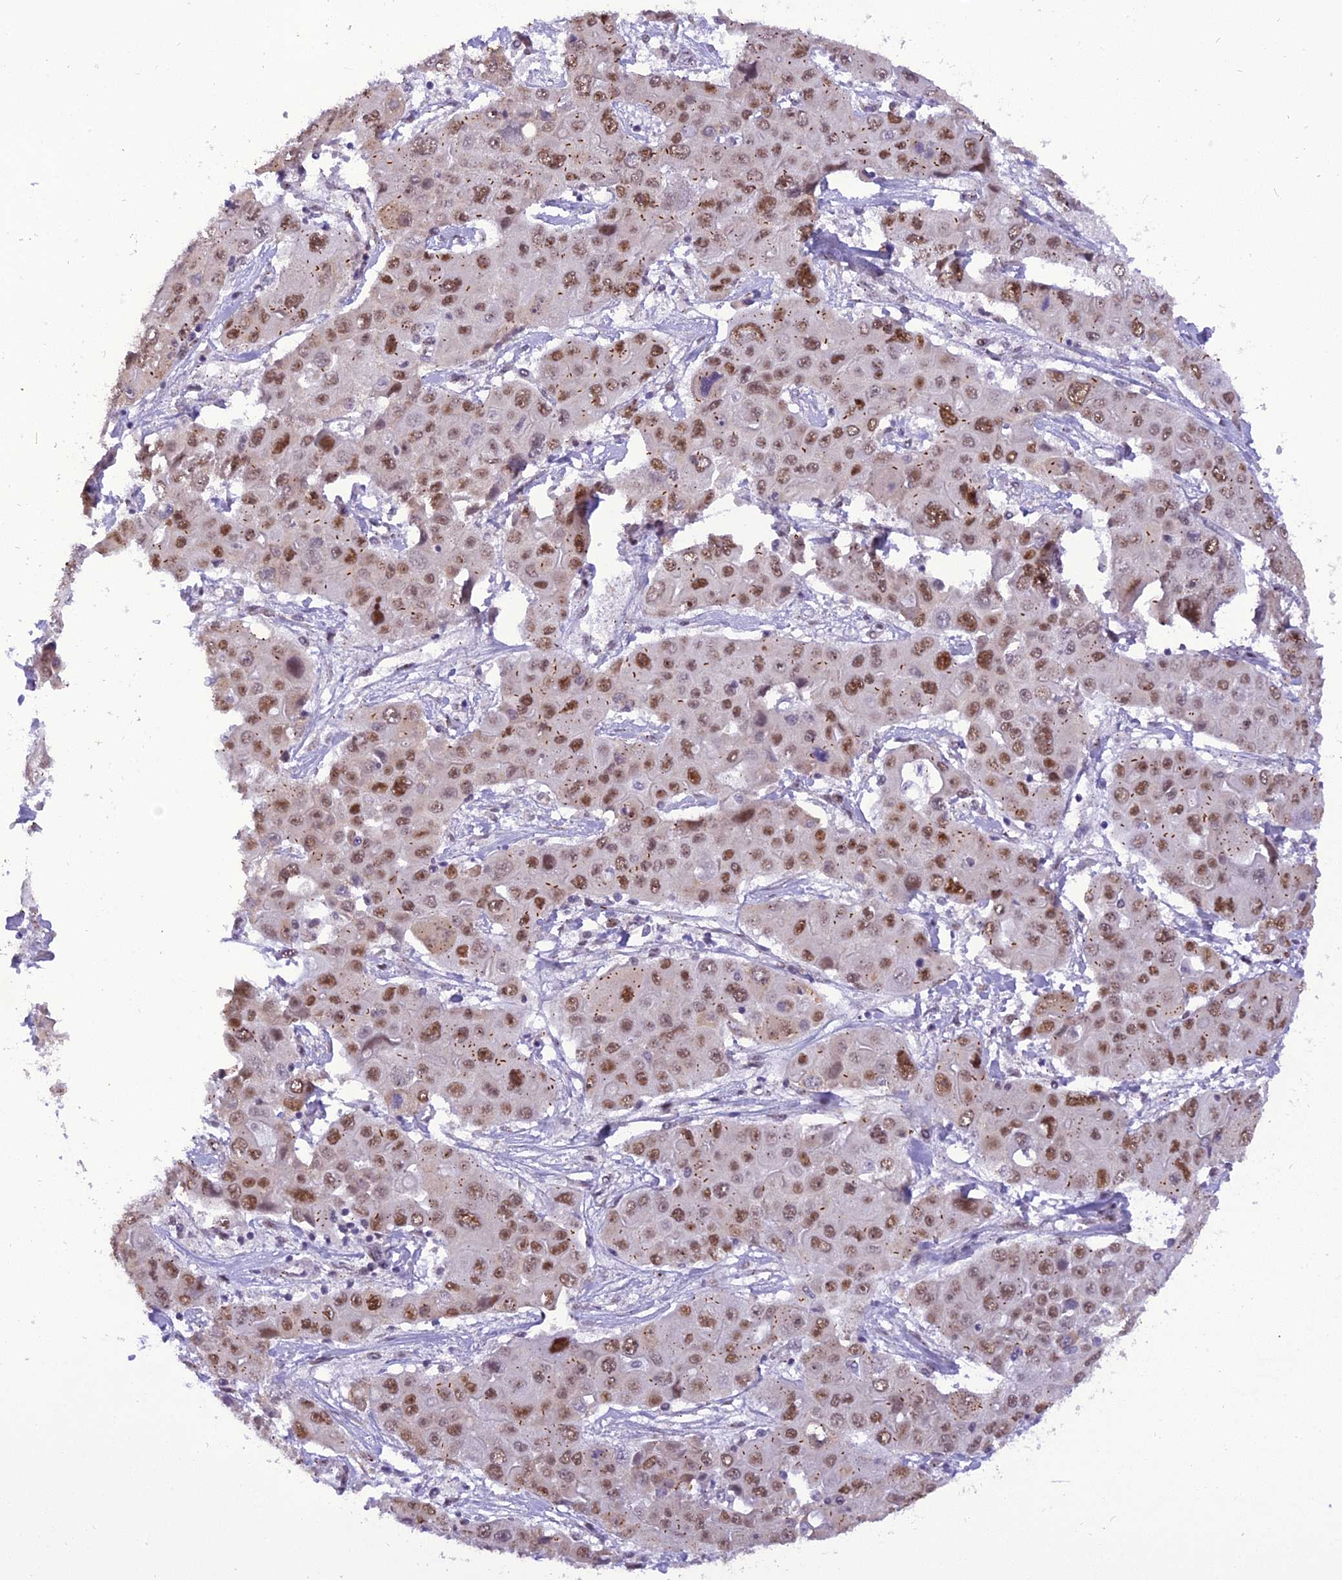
{"staining": {"intensity": "moderate", "quantity": ">75%", "location": "nuclear"}, "tissue": "liver cancer", "cell_type": "Tumor cells", "image_type": "cancer", "snomed": [{"axis": "morphology", "description": "Cholangiocarcinoma"}, {"axis": "topography", "description": "Liver"}], "caption": "DAB (3,3'-diaminobenzidine) immunohistochemical staining of human cholangiocarcinoma (liver) shows moderate nuclear protein expression in about >75% of tumor cells.", "gene": "IRF2BP1", "patient": {"sex": "male", "age": 67}}